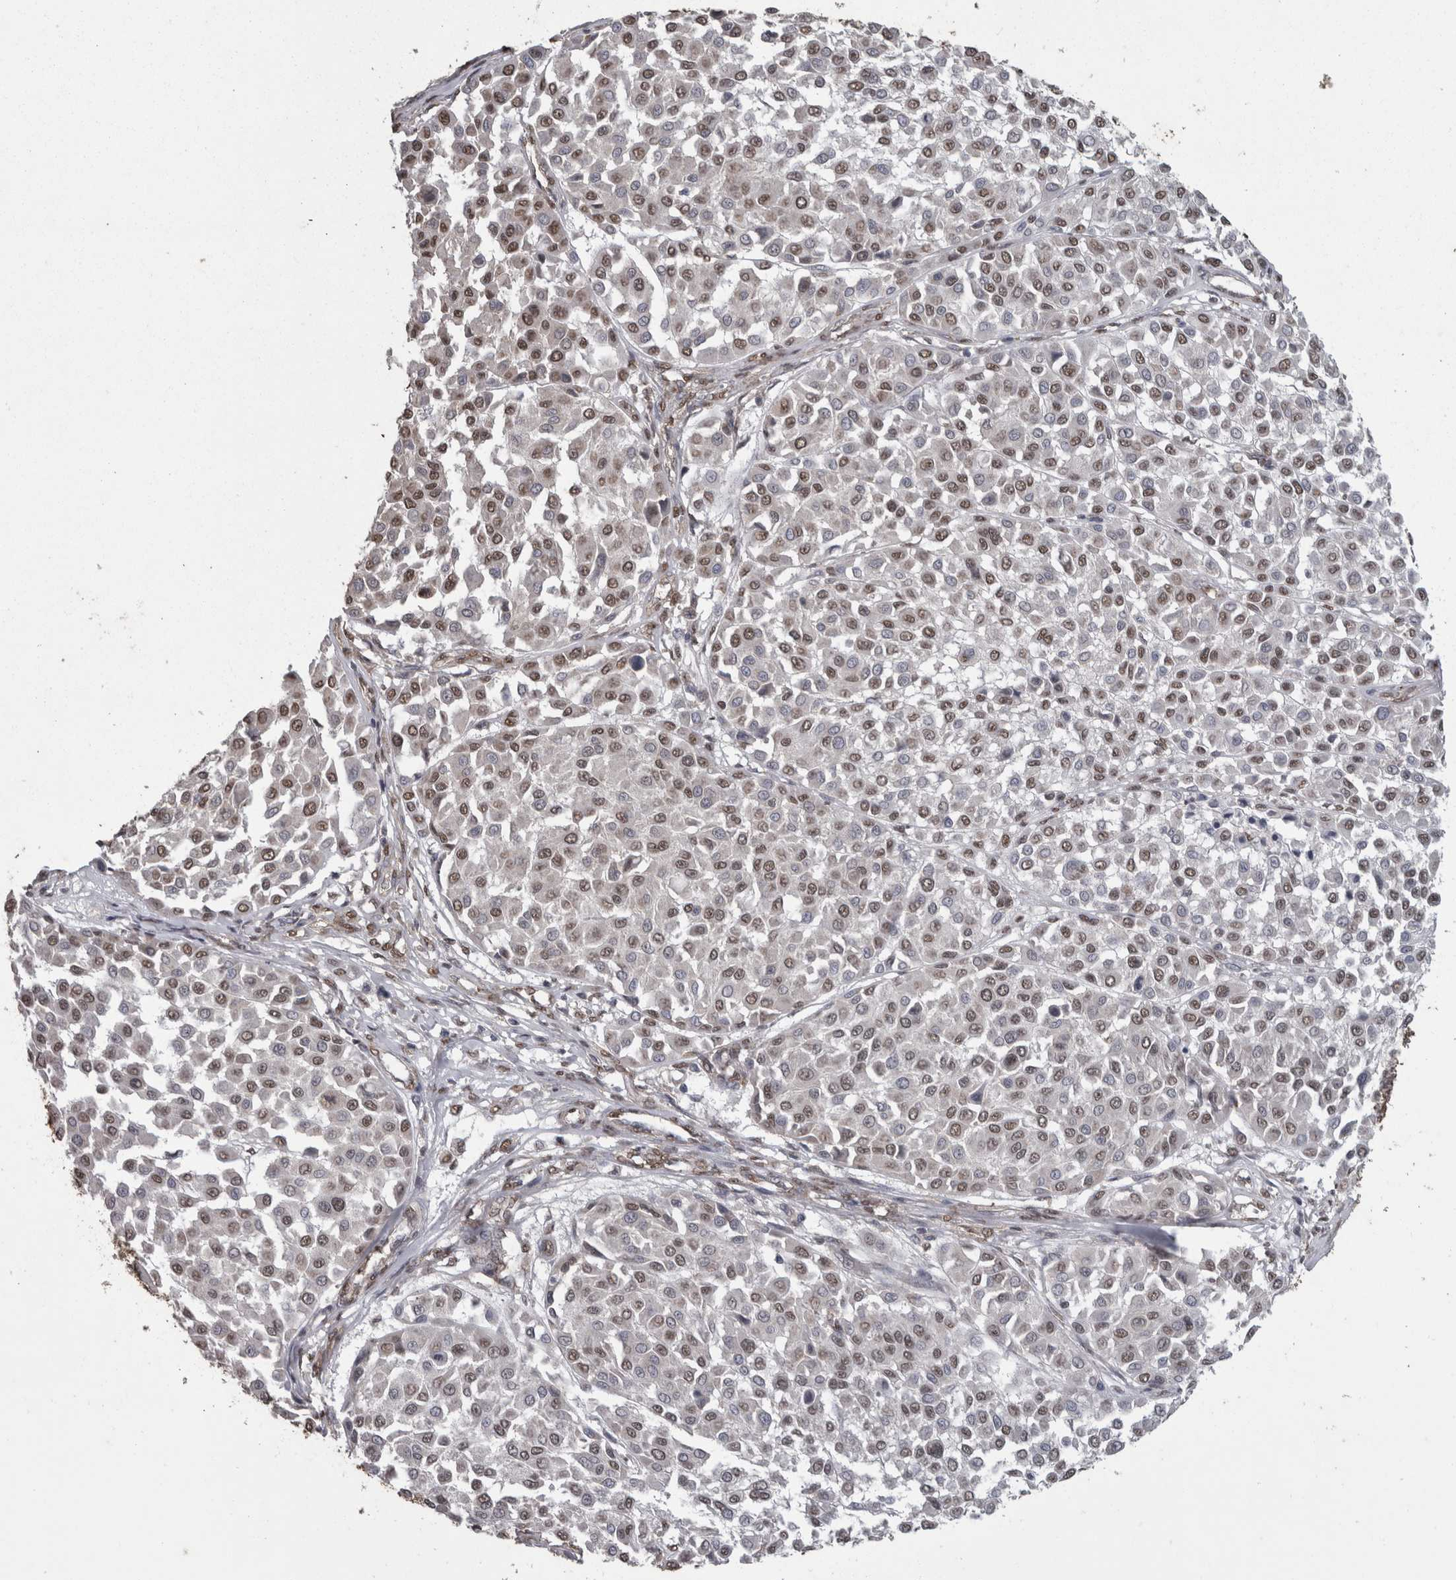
{"staining": {"intensity": "weak", "quantity": ">75%", "location": "nuclear"}, "tissue": "melanoma", "cell_type": "Tumor cells", "image_type": "cancer", "snomed": [{"axis": "morphology", "description": "Malignant melanoma, Metastatic site"}, {"axis": "topography", "description": "Soft tissue"}], "caption": "Immunohistochemistry (IHC) of human melanoma displays low levels of weak nuclear staining in approximately >75% of tumor cells.", "gene": "SMAD7", "patient": {"sex": "male", "age": 41}}